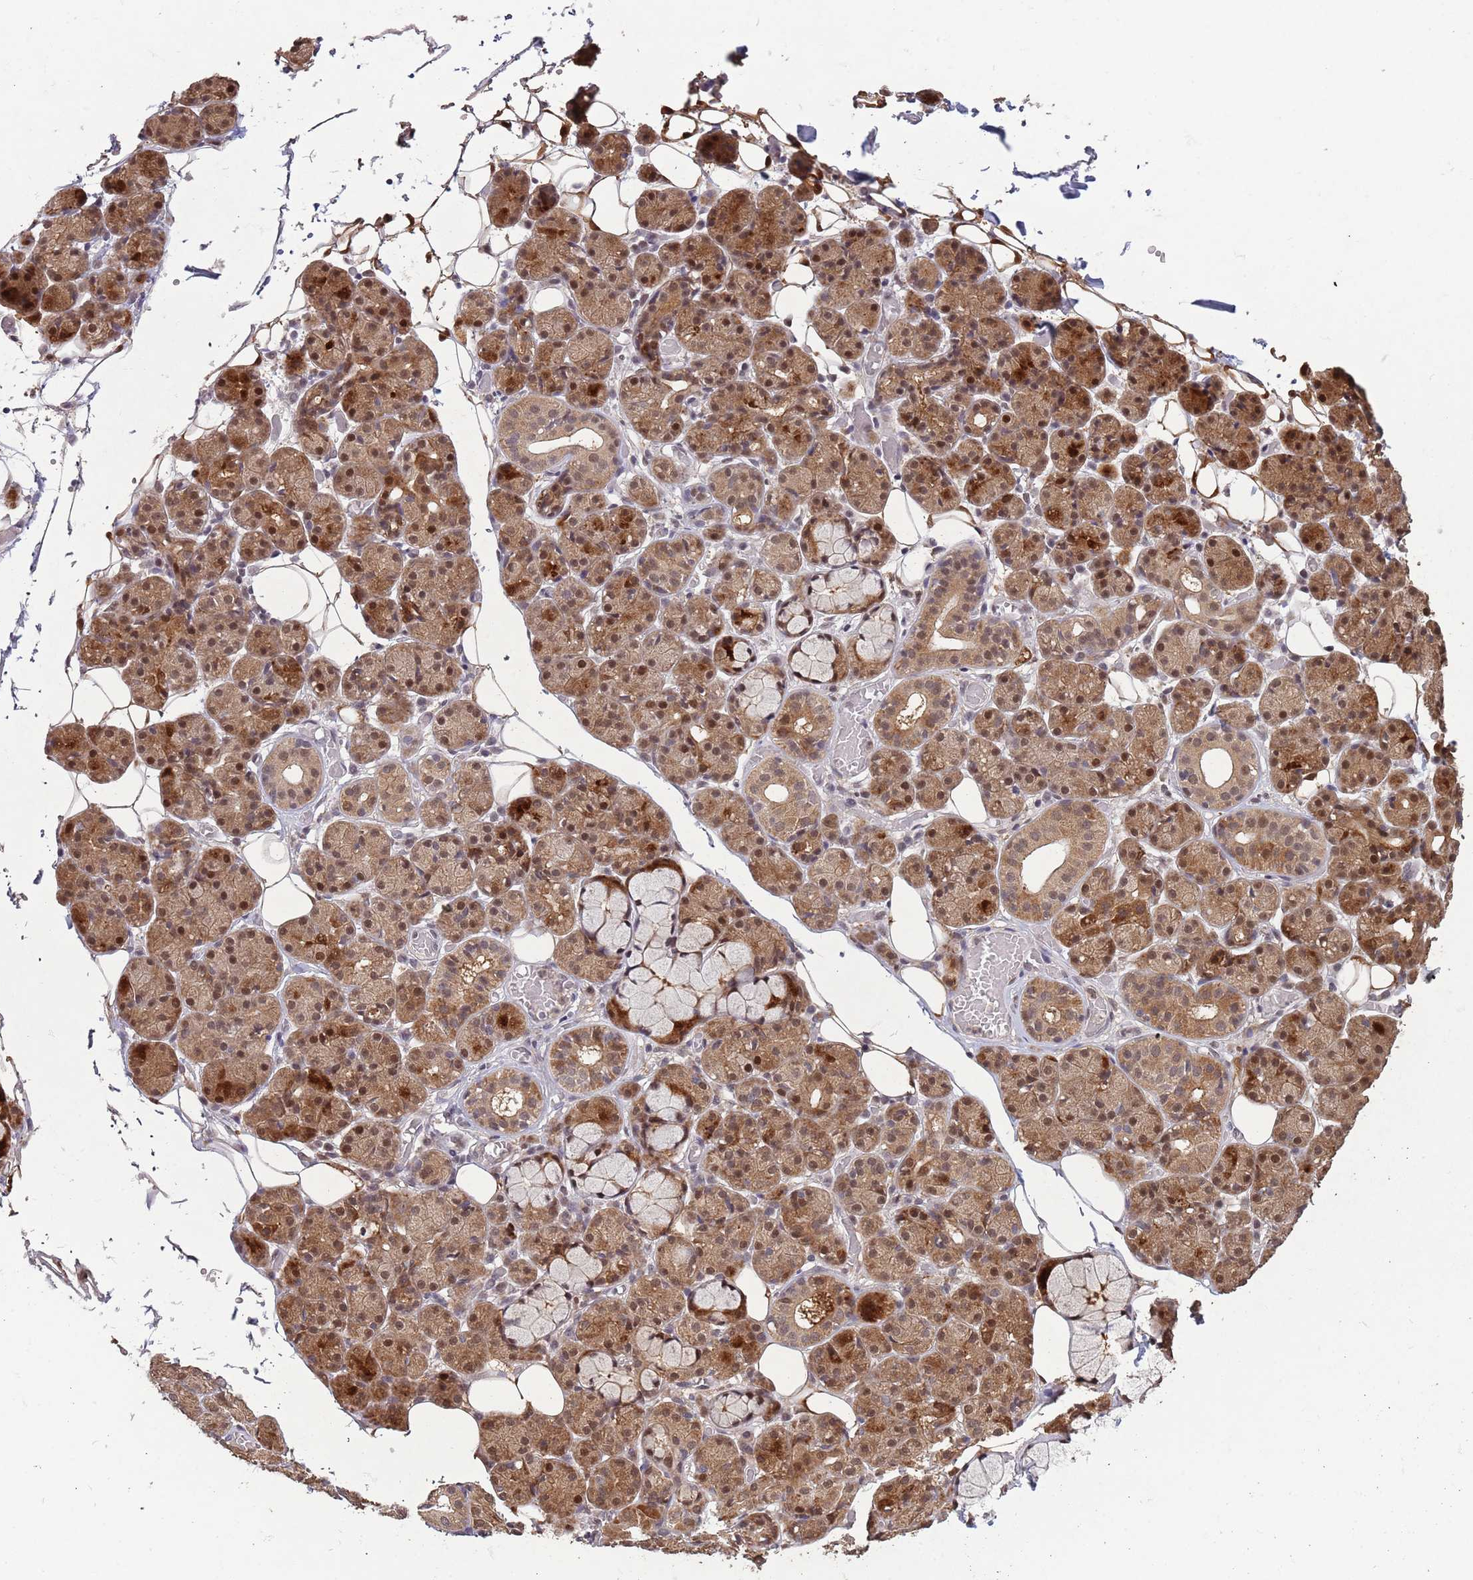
{"staining": {"intensity": "moderate", "quantity": ">75%", "location": "cytoplasmic/membranous,nuclear"}, "tissue": "salivary gland", "cell_type": "Glandular cells", "image_type": "normal", "snomed": [{"axis": "morphology", "description": "Normal tissue, NOS"}, {"axis": "topography", "description": "Salivary gland"}], "caption": "The photomicrograph shows staining of normal salivary gland, revealing moderate cytoplasmic/membranous,nuclear protein expression (brown color) within glandular cells.", "gene": "ZNF639", "patient": {"sex": "male", "age": 63}}